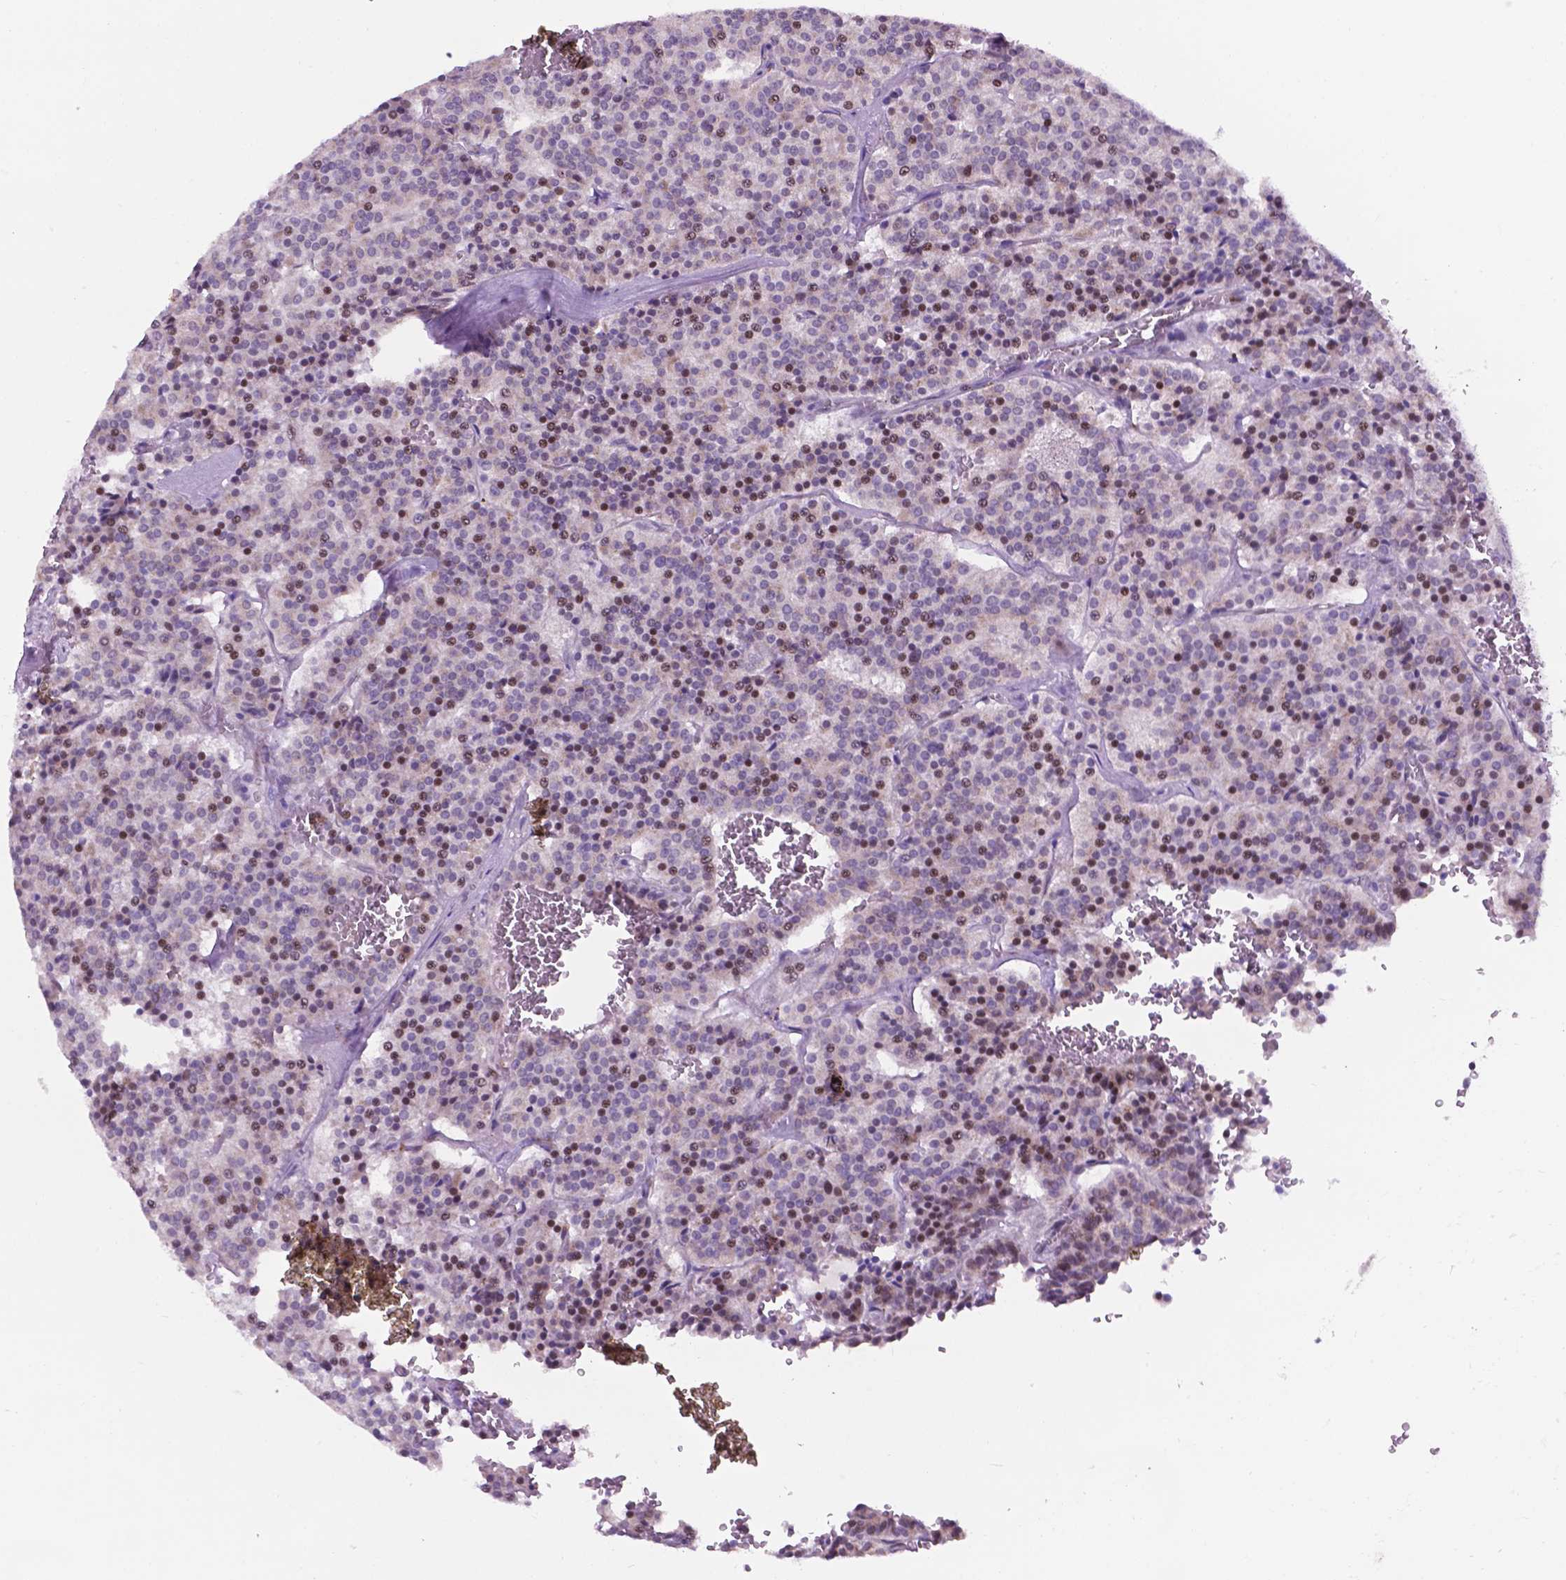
{"staining": {"intensity": "moderate", "quantity": "<25%", "location": "nuclear"}, "tissue": "carcinoid", "cell_type": "Tumor cells", "image_type": "cancer", "snomed": [{"axis": "morphology", "description": "Carcinoid, malignant, NOS"}, {"axis": "topography", "description": "Lung"}], "caption": "IHC photomicrograph of neoplastic tissue: human malignant carcinoid stained using immunohistochemistry (IHC) reveals low levels of moderate protein expression localized specifically in the nuclear of tumor cells, appearing as a nuclear brown color.", "gene": "SMAD3", "patient": {"sex": "male", "age": 70}}